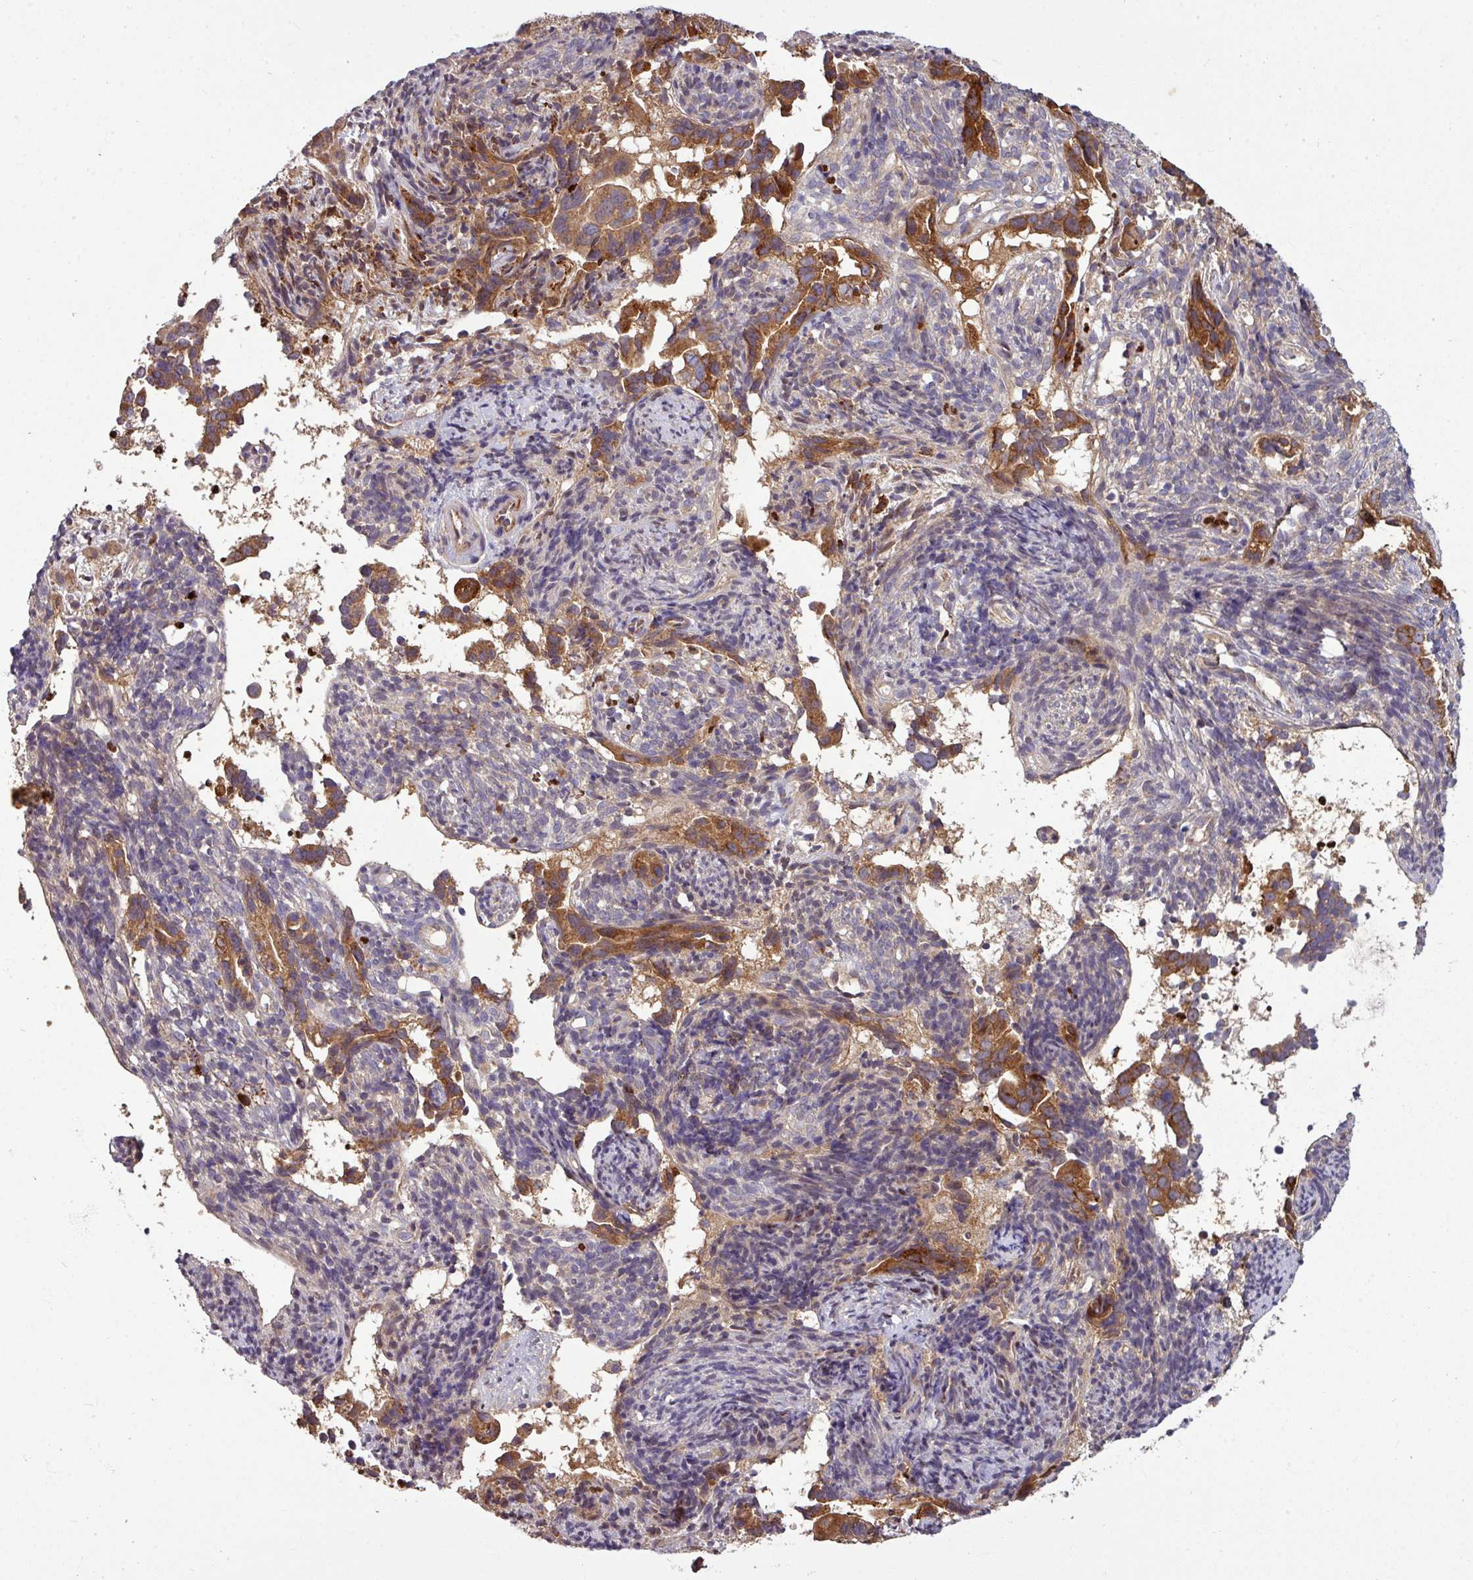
{"staining": {"intensity": "strong", "quantity": ">75%", "location": "cytoplasmic/membranous"}, "tissue": "endometrial cancer", "cell_type": "Tumor cells", "image_type": "cancer", "snomed": [{"axis": "morphology", "description": "Adenocarcinoma, NOS"}, {"axis": "topography", "description": "Endometrium"}], "caption": "Endometrial adenocarcinoma was stained to show a protein in brown. There is high levels of strong cytoplasmic/membranous expression in approximately >75% of tumor cells.", "gene": "PAPLN", "patient": {"sex": "female", "age": 57}}